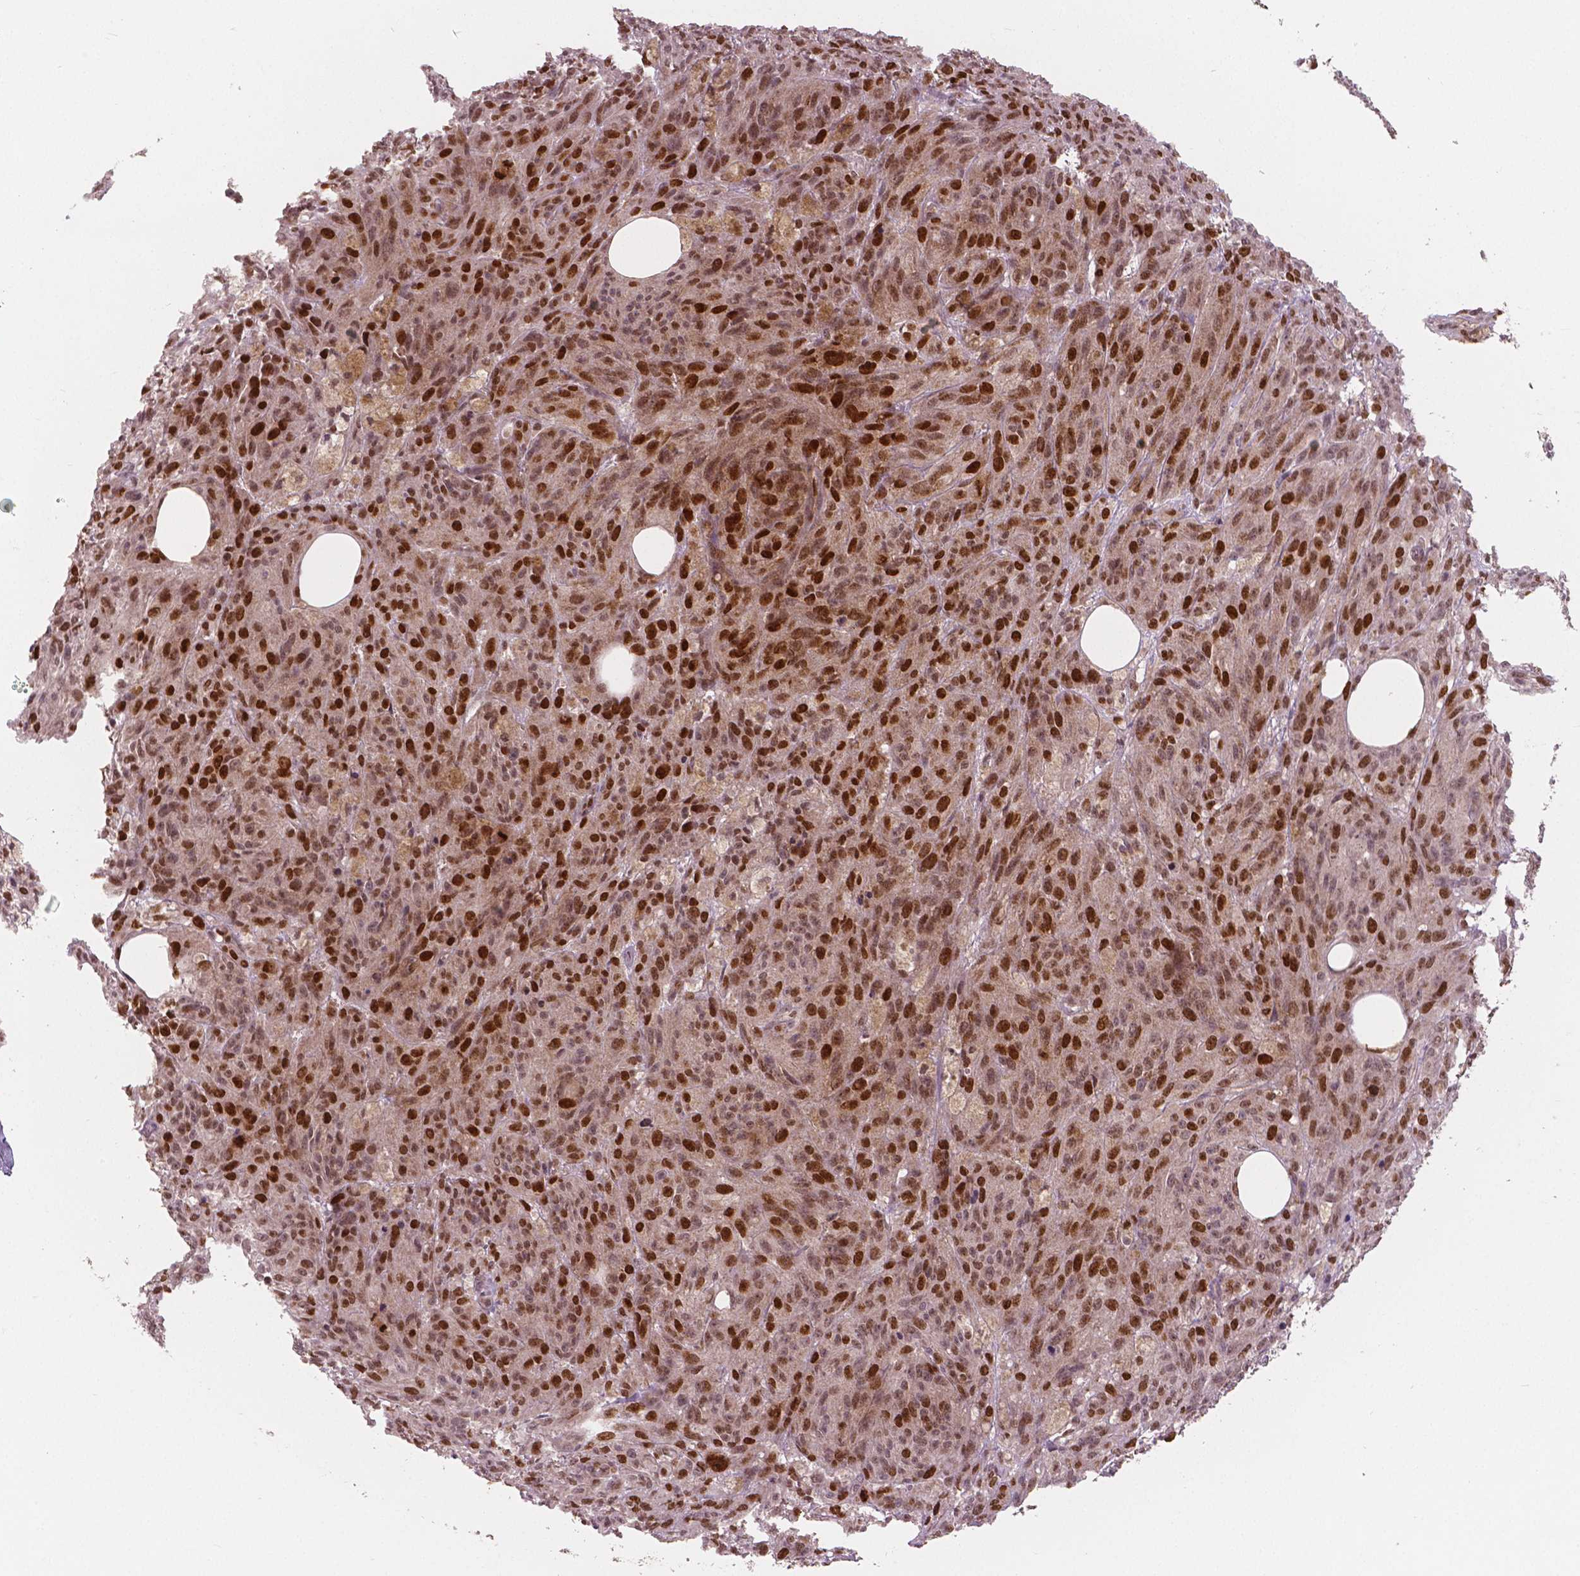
{"staining": {"intensity": "strong", "quantity": ">75%", "location": "nuclear"}, "tissue": "melanoma", "cell_type": "Tumor cells", "image_type": "cancer", "snomed": [{"axis": "morphology", "description": "Malignant melanoma, NOS"}, {"axis": "topography", "description": "Skin"}], "caption": "Protein expression analysis of malignant melanoma shows strong nuclear positivity in about >75% of tumor cells.", "gene": "NSD2", "patient": {"sex": "female", "age": 34}}